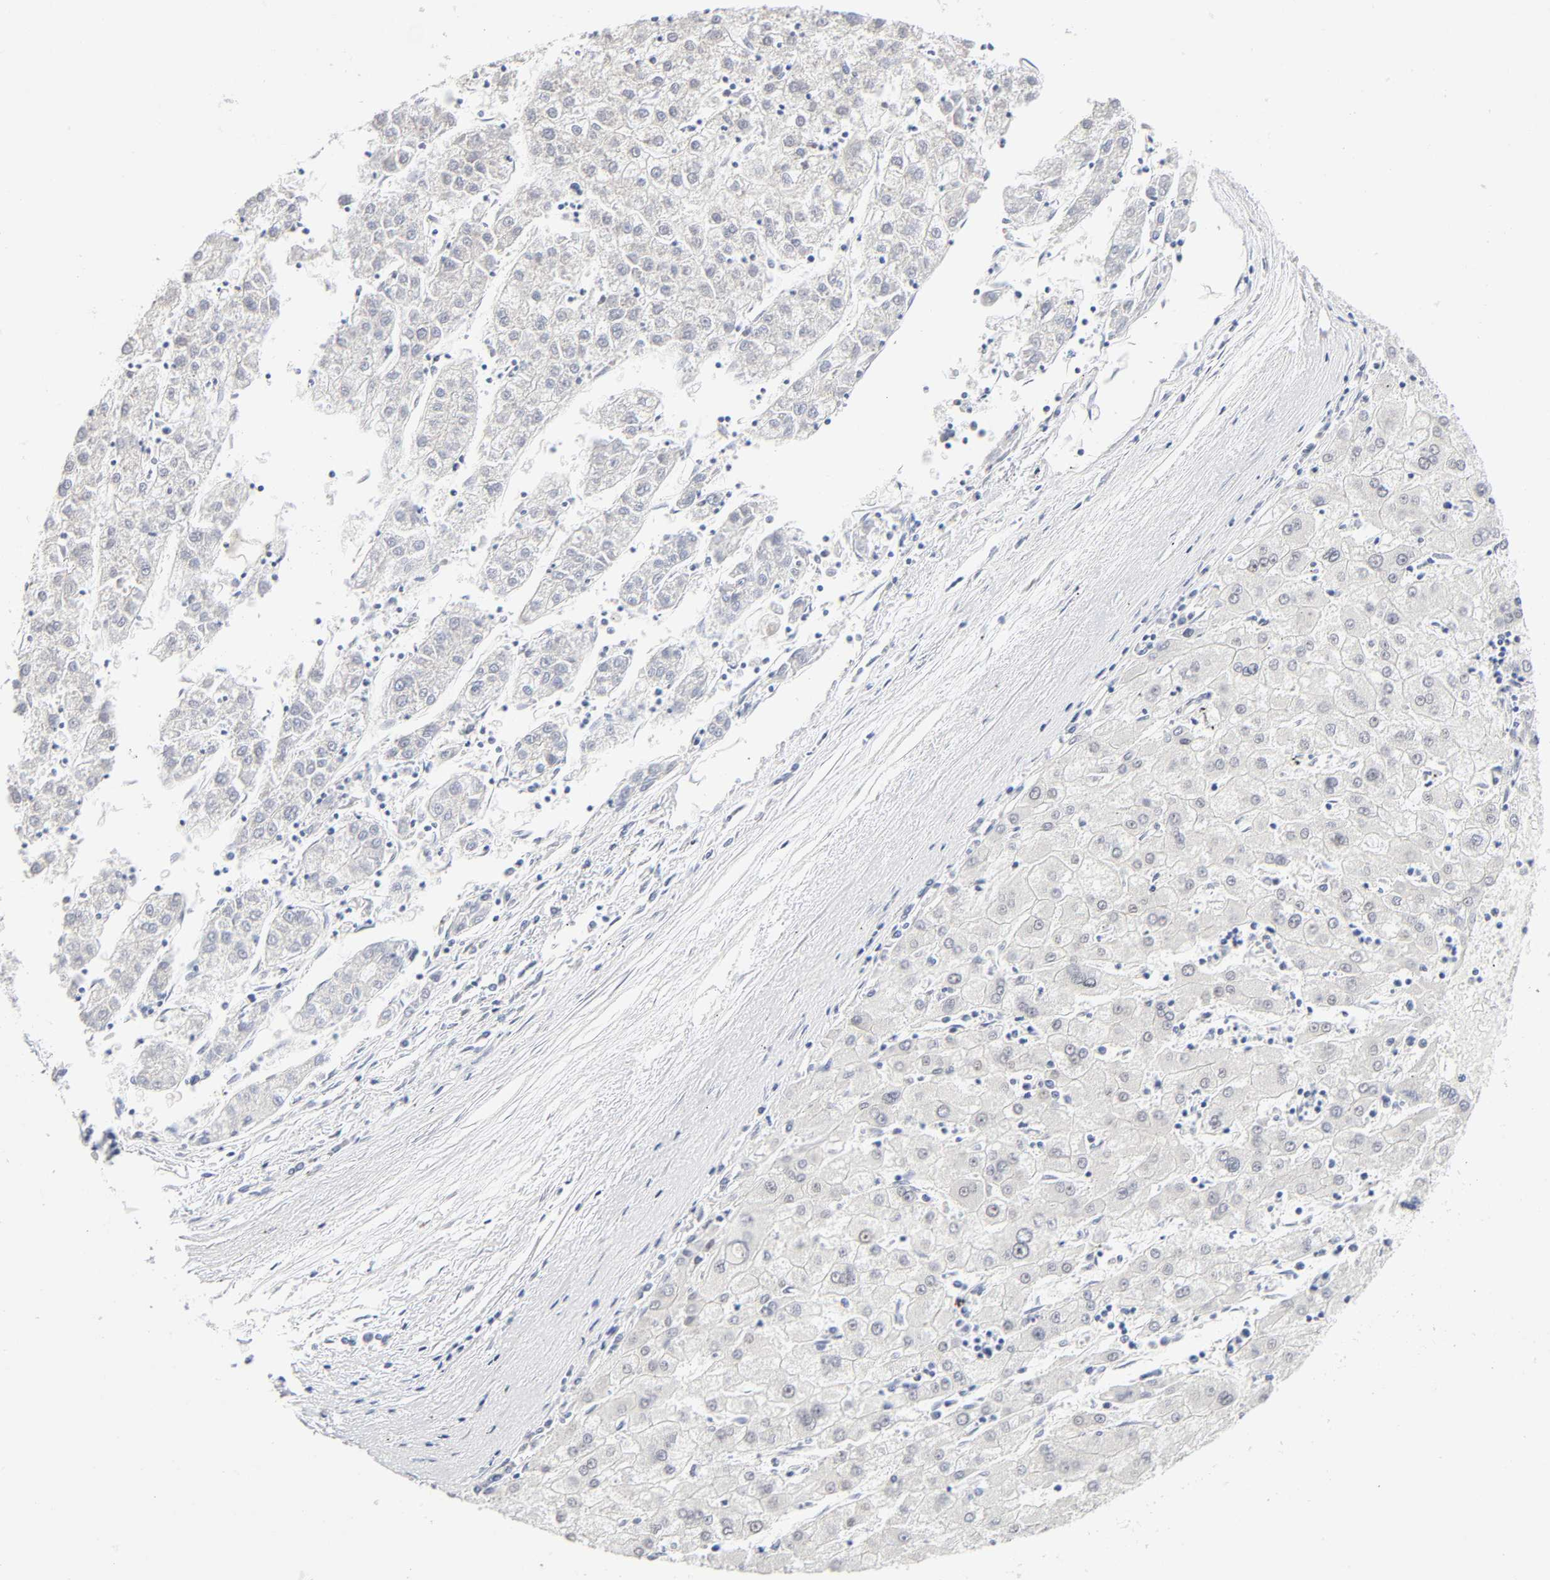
{"staining": {"intensity": "negative", "quantity": "none", "location": "none"}, "tissue": "liver cancer", "cell_type": "Tumor cells", "image_type": "cancer", "snomed": [{"axis": "morphology", "description": "Carcinoma, Hepatocellular, NOS"}, {"axis": "topography", "description": "Liver"}], "caption": "Liver cancer stained for a protein using immunohistochemistry (IHC) demonstrates no expression tumor cells.", "gene": "NFIC", "patient": {"sex": "male", "age": 72}}